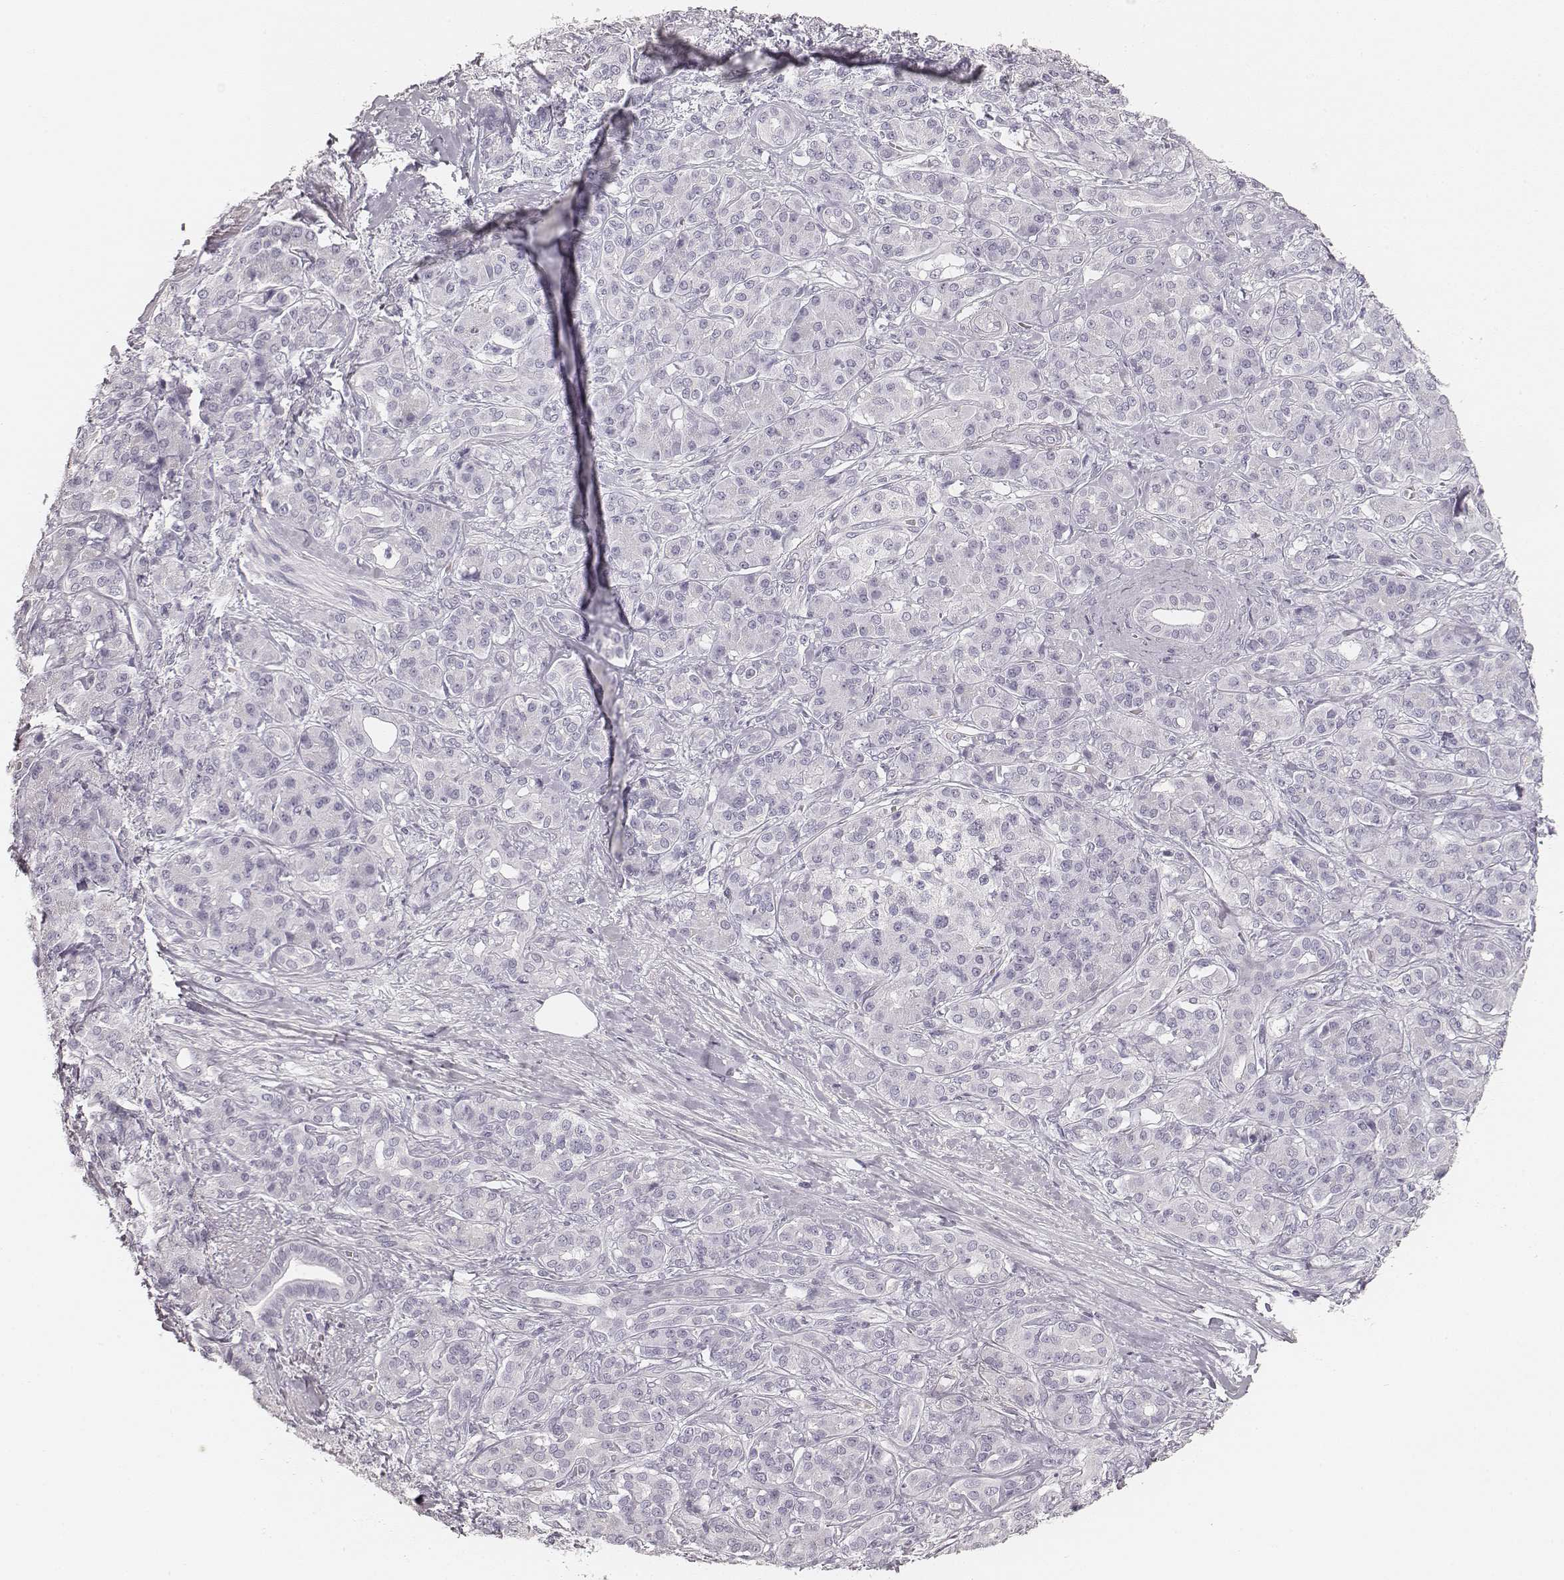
{"staining": {"intensity": "negative", "quantity": "none", "location": "none"}, "tissue": "pancreatic cancer", "cell_type": "Tumor cells", "image_type": "cancer", "snomed": [{"axis": "morphology", "description": "Normal tissue, NOS"}, {"axis": "morphology", "description": "Inflammation, NOS"}, {"axis": "morphology", "description": "Adenocarcinoma, NOS"}, {"axis": "topography", "description": "Pancreas"}], "caption": "IHC of pancreatic adenocarcinoma reveals no positivity in tumor cells. (DAB IHC, high magnification).", "gene": "HNF4G", "patient": {"sex": "male", "age": 57}}